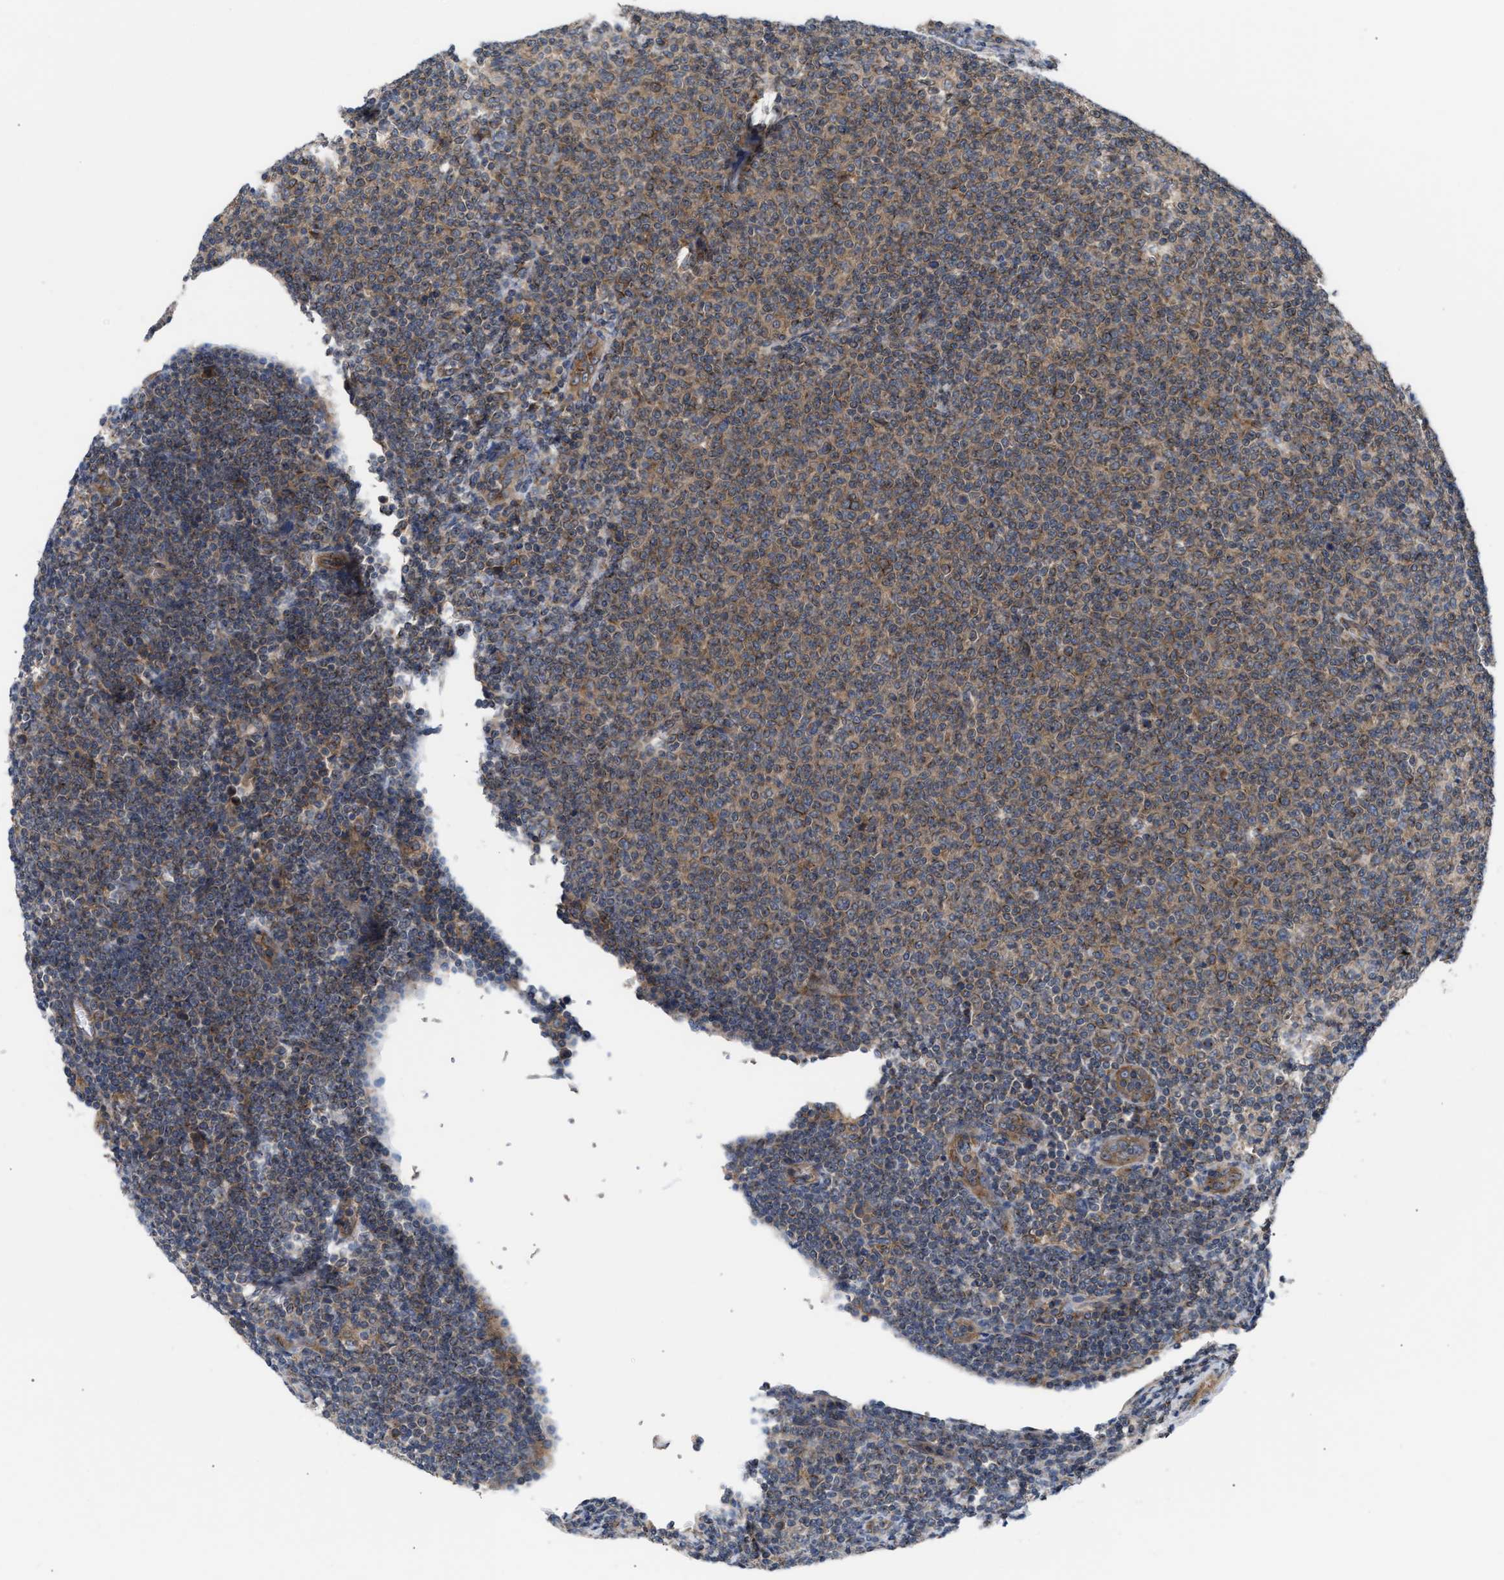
{"staining": {"intensity": "moderate", "quantity": ">75%", "location": "cytoplasmic/membranous"}, "tissue": "lymphoma", "cell_type": "Tumor cells", "image_type": "cancer", "snomed": [{"axis": "morphology", "description": "Malignant lymphoma, non-Hodgkin's type, Low grade"}, {"axis": "topography", "description": "Lymph node"}], "caption": "Moderate cytoplasmic/membranous protein expression is appreciated in about >75% of tumor cells in malignant lymphoma, non-Hodgkin's type (low-grade).", "gene": "LAPTM4B", "patient": {"sex": "male", "age": 66}}